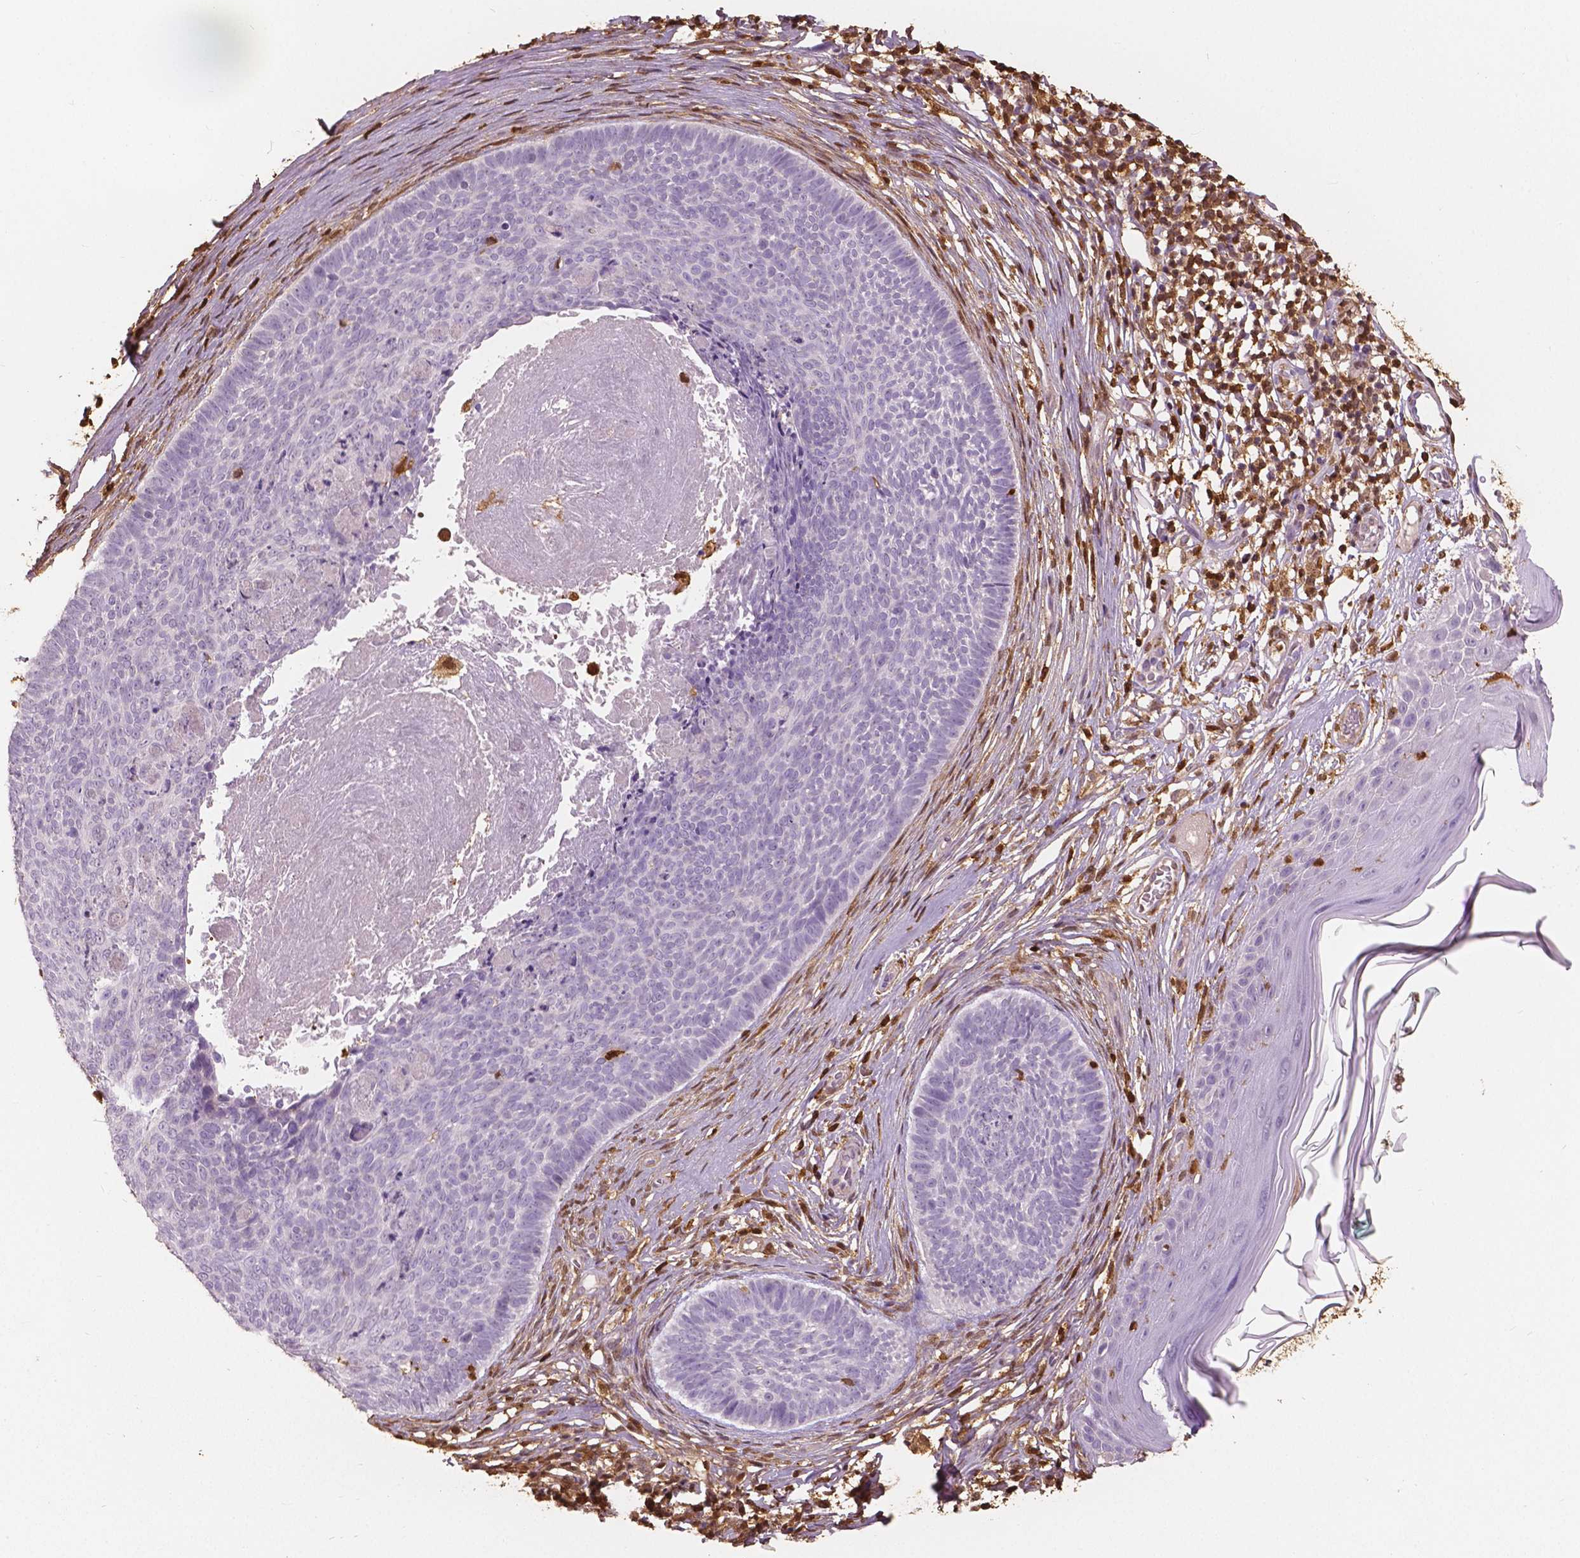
{"staining": {"intensity": "negative", "quantity": "none", "location": "none"}, "tissue": "skin cancer", "cell_type": "Tumor cells", "image_type": "cancer", "snomed": [{"axis": "morphology", "description": "Basal cell carcinoma"}, {"axis": "topography", "description": "Skin"}], "caption": "DAB immunohistochemical staining of human basal cell carcinoma (skin) exhibits no significant positivity in tumor cells. (DAB (3,3'-diaminobenzidine) immunohistochemistry visualized using brightfield microscopy, high magnification).", "gene": "S100A4", "patient": {"sex": "male", "age": 85}}